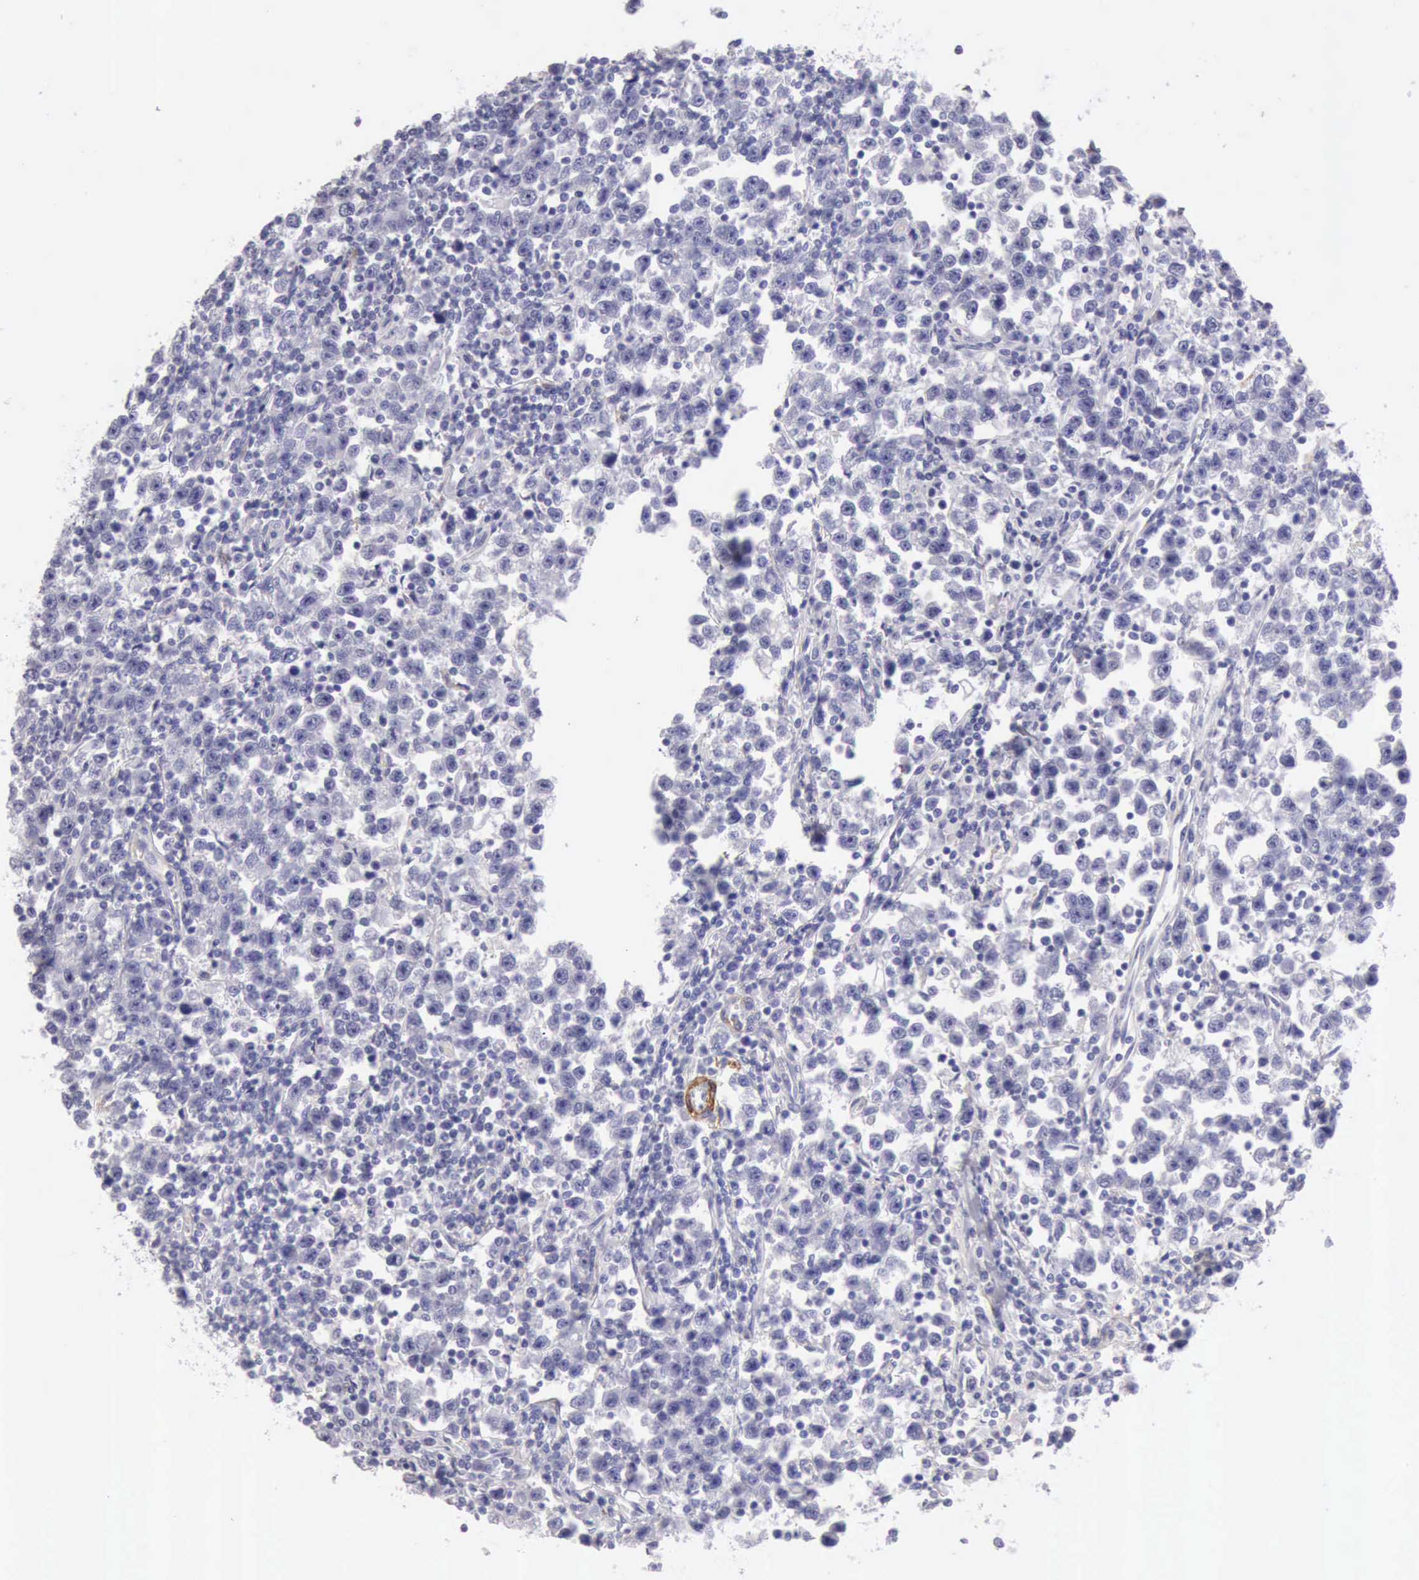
{"staining": {"intensity": "negative", "quantity": "none", "location": "none"}, "tissue": "testis cancer", "cell_type": "Tumor cells", "image_type": "cancer", "snomed": [{"axis": "morphology", "description": "Seminoma, NOS"}, {"axis": "topography", "description": "Testis"}], "caption": "This is an immunohistochemistry photomicrograph of testis cancer (seminoma). There is no staining in tumor cells.", "gene": "AOC3", "patient": {"sex": "male", "age": 43}}